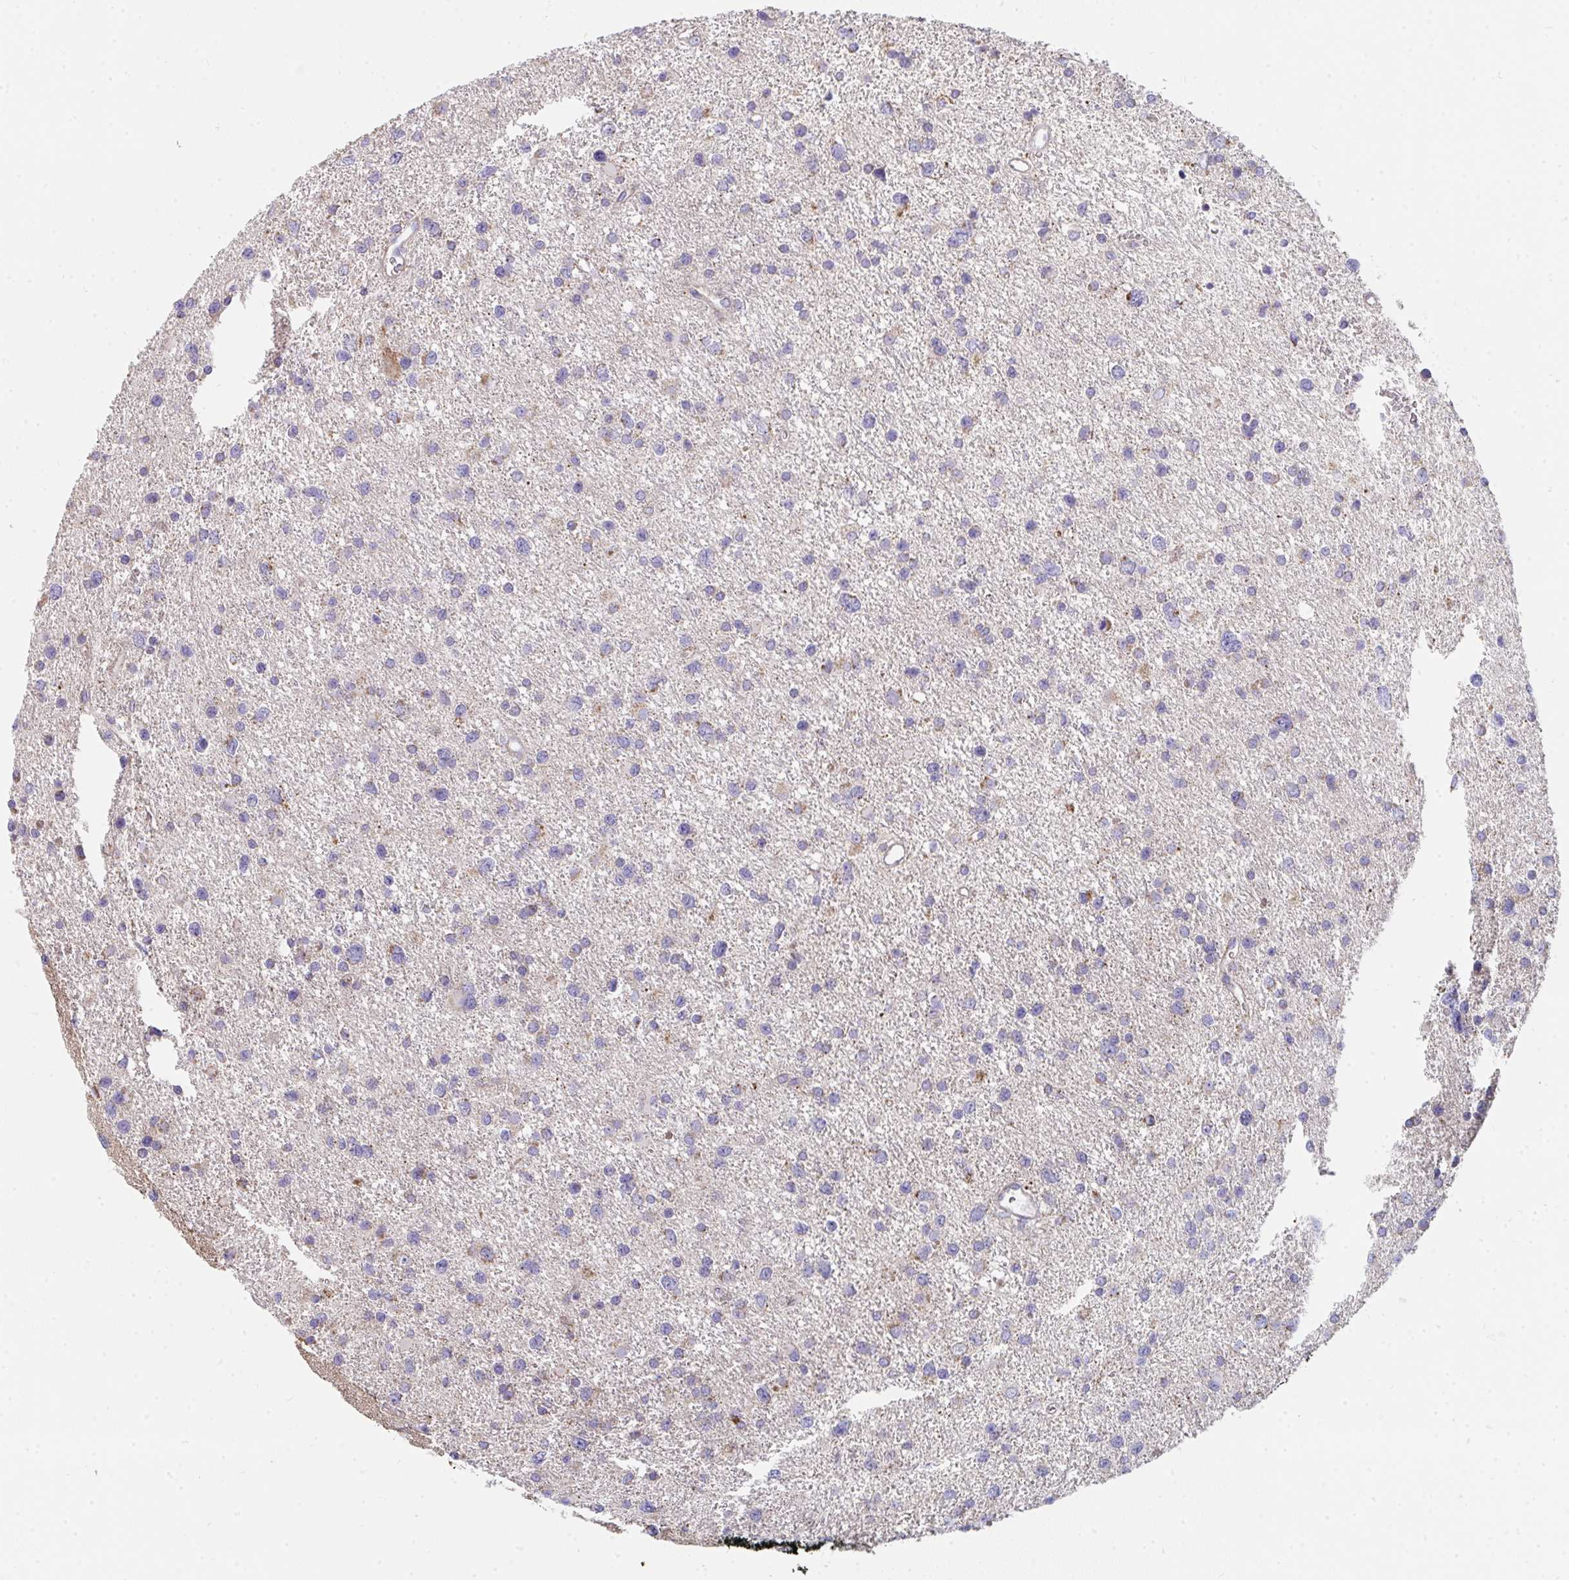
{"staining": {"intensity": "moderate", "quantity": "<25%", "location": "cytoplasmic/membranous"}, "tissue": "glioma", "cell_type": "Tumor cells", "image_type": "cancer", "snomed": [{"axis": "morphology", "description": "Glioma, malignant, Low grade"}, {"axis": "topography", "description": "Brain"}], "caption": "DAB (3,3'-diaminobenzidine) immunohistochemical staining of human glioma reveals moderate cytoplasmic/membranous protein positivity in approximately <25% of tumor cells. (DAB IHC, brown staining for protein, blue staining for nuclei).", "gene": "FAHD1", "patient": {"sex": "female", "age": 55}}